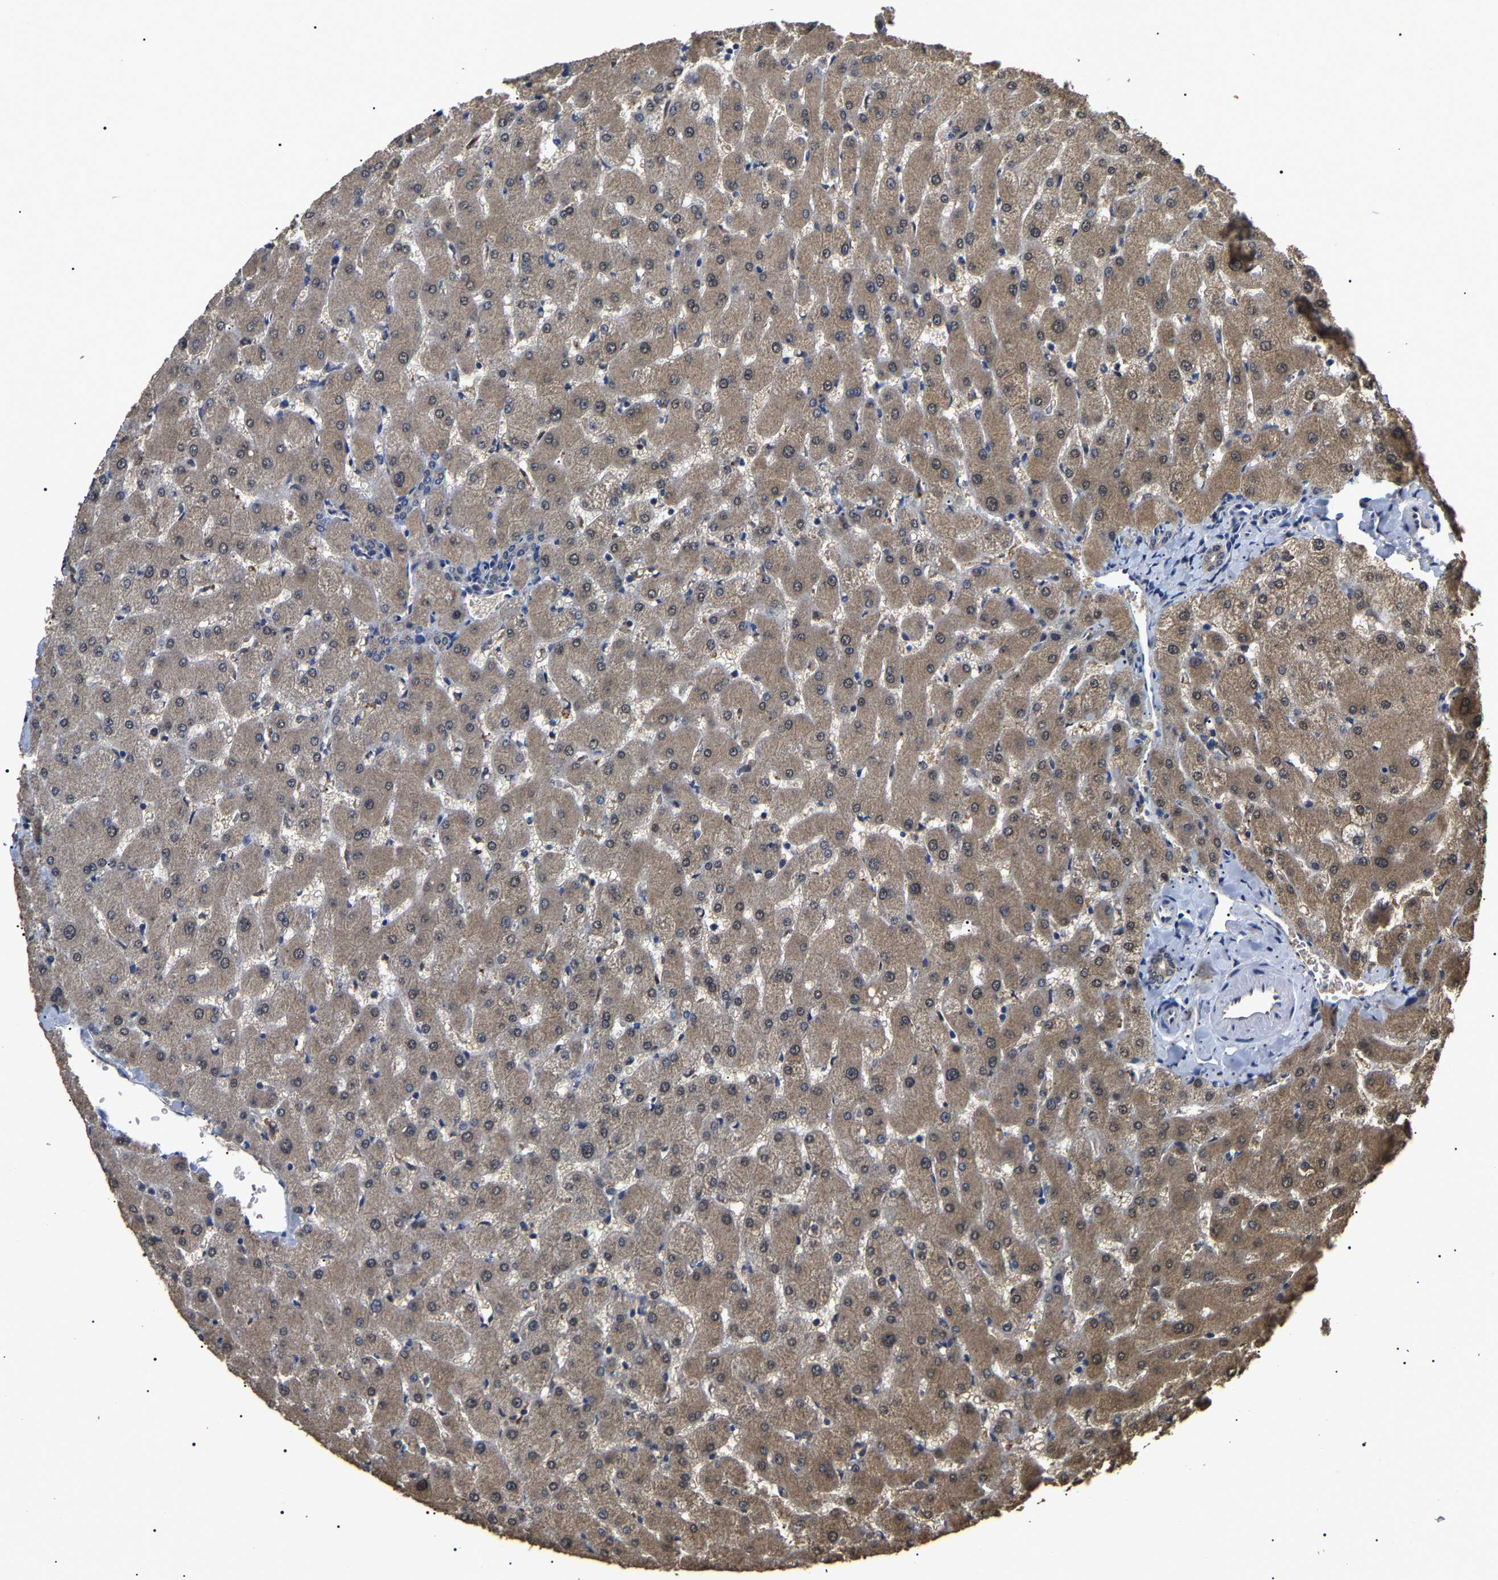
{"staining": {"intensity": "weak", "quantity": ">75%", "location": "cytoplasmic/membranous"}, "tissue": "liver", "cell_type": "Cholangiocytes", "image_type": "normal", "snomed": [{"axis": "morphology", "description": "Normal tissue, NOS"}, {"axis": "topography", "description": "Liver"}], "caption": "Immunohistochemical staining of normal liver displays low levels of weak cytoplasmic/membranous positivity in about >75% of cholangiocytes.", "gene": "PSMD8", "patient": {"sex": "female", "age": 63}}